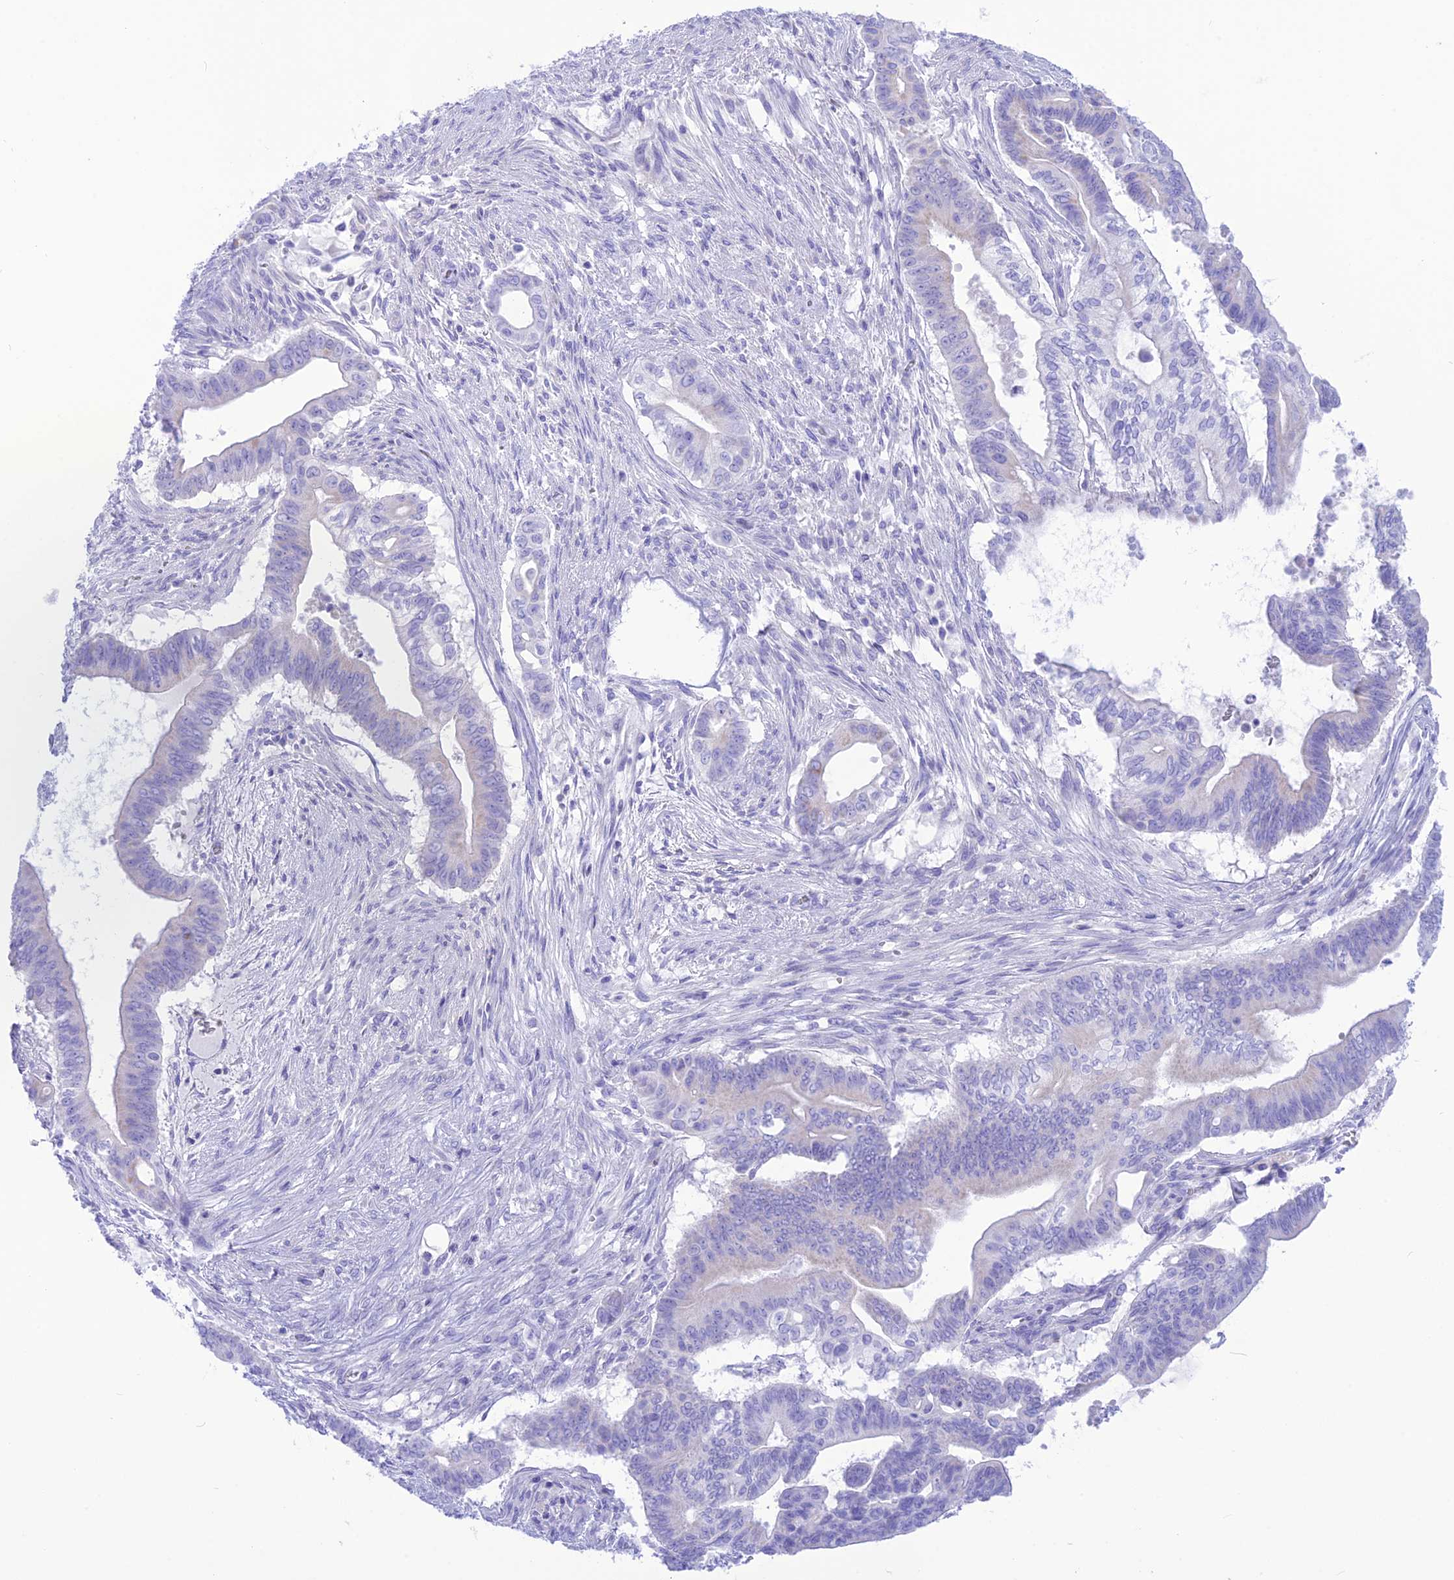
{"staining": {"intensity": "negative", "quantity": "none", "location": "none"}, "tissue": "pancreatic cancer", "cell_type": "Tumor cells", "image_type": "cancer", "snomed": [{"axis": "morphology", "description": "Adenocarcinoma, NOS"}, {"axis": "topography", "description": "Pancreas"}], "caption": "DAB (3,3'-diaminobenzidine) immunohistochemical staining of human adenocarcinoma (pancreatic) reveals no significant expression in tumor cells.", "gene": "GLYATL1", "patient": {"sex": "male", "age": 68}}